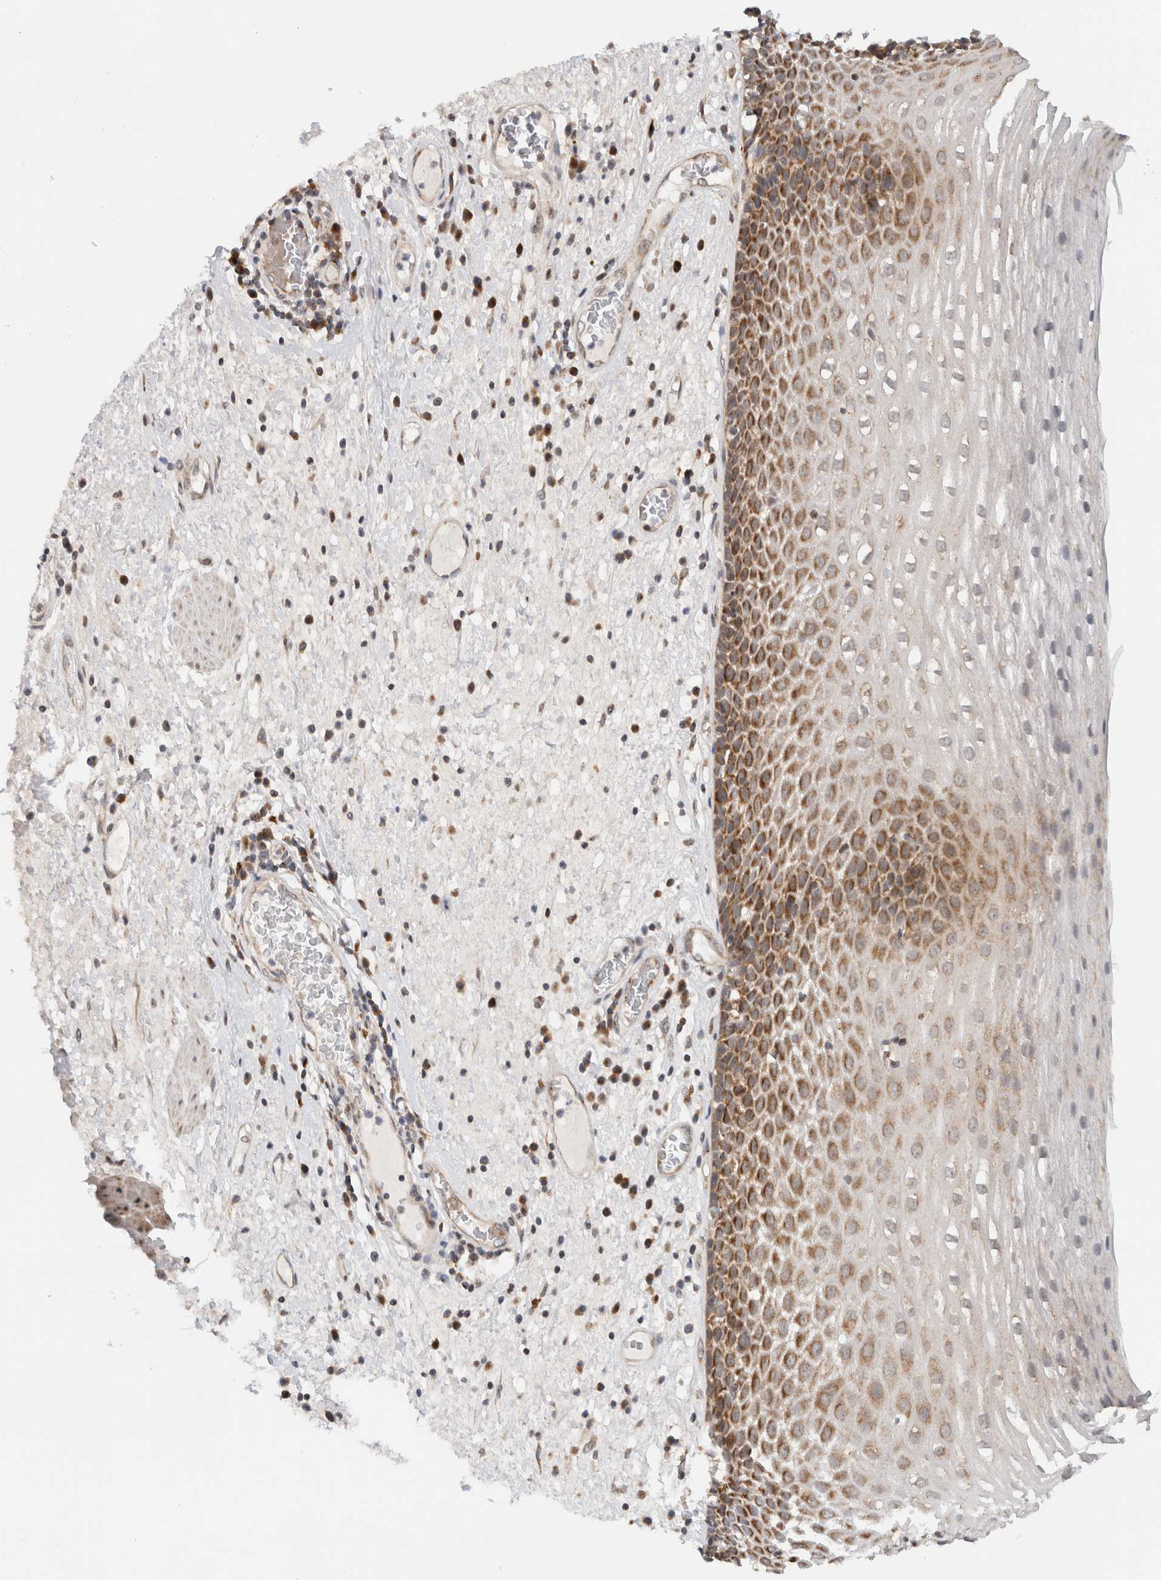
{"staining": {"intensity": "moderate", "quantity": ">75%", "location": "cytoplasmic/membranous"}, "tissue": "esophagus", "cell_type": "Squamous epithelial cells", "image_type": "normal", "snomed": [{"axis": "morphology", "description": "Normal tissue, NOS"}, {"axis": "morphology", "description": "Adenocarcinoma, NOS"}, {"axis": "topography", "description": "Esophagus"}], "caption": "Immunohistochemistry (DAB (3,3'-diaminobenzidine)) staining of unremarkable human esophagus demonstrates moderate cytoplasmic/membranous protein staining in approximately >75% of squamous epithelial cells.", "gene": "CMC2", "patient": {"sex": "male", "age": 62}}